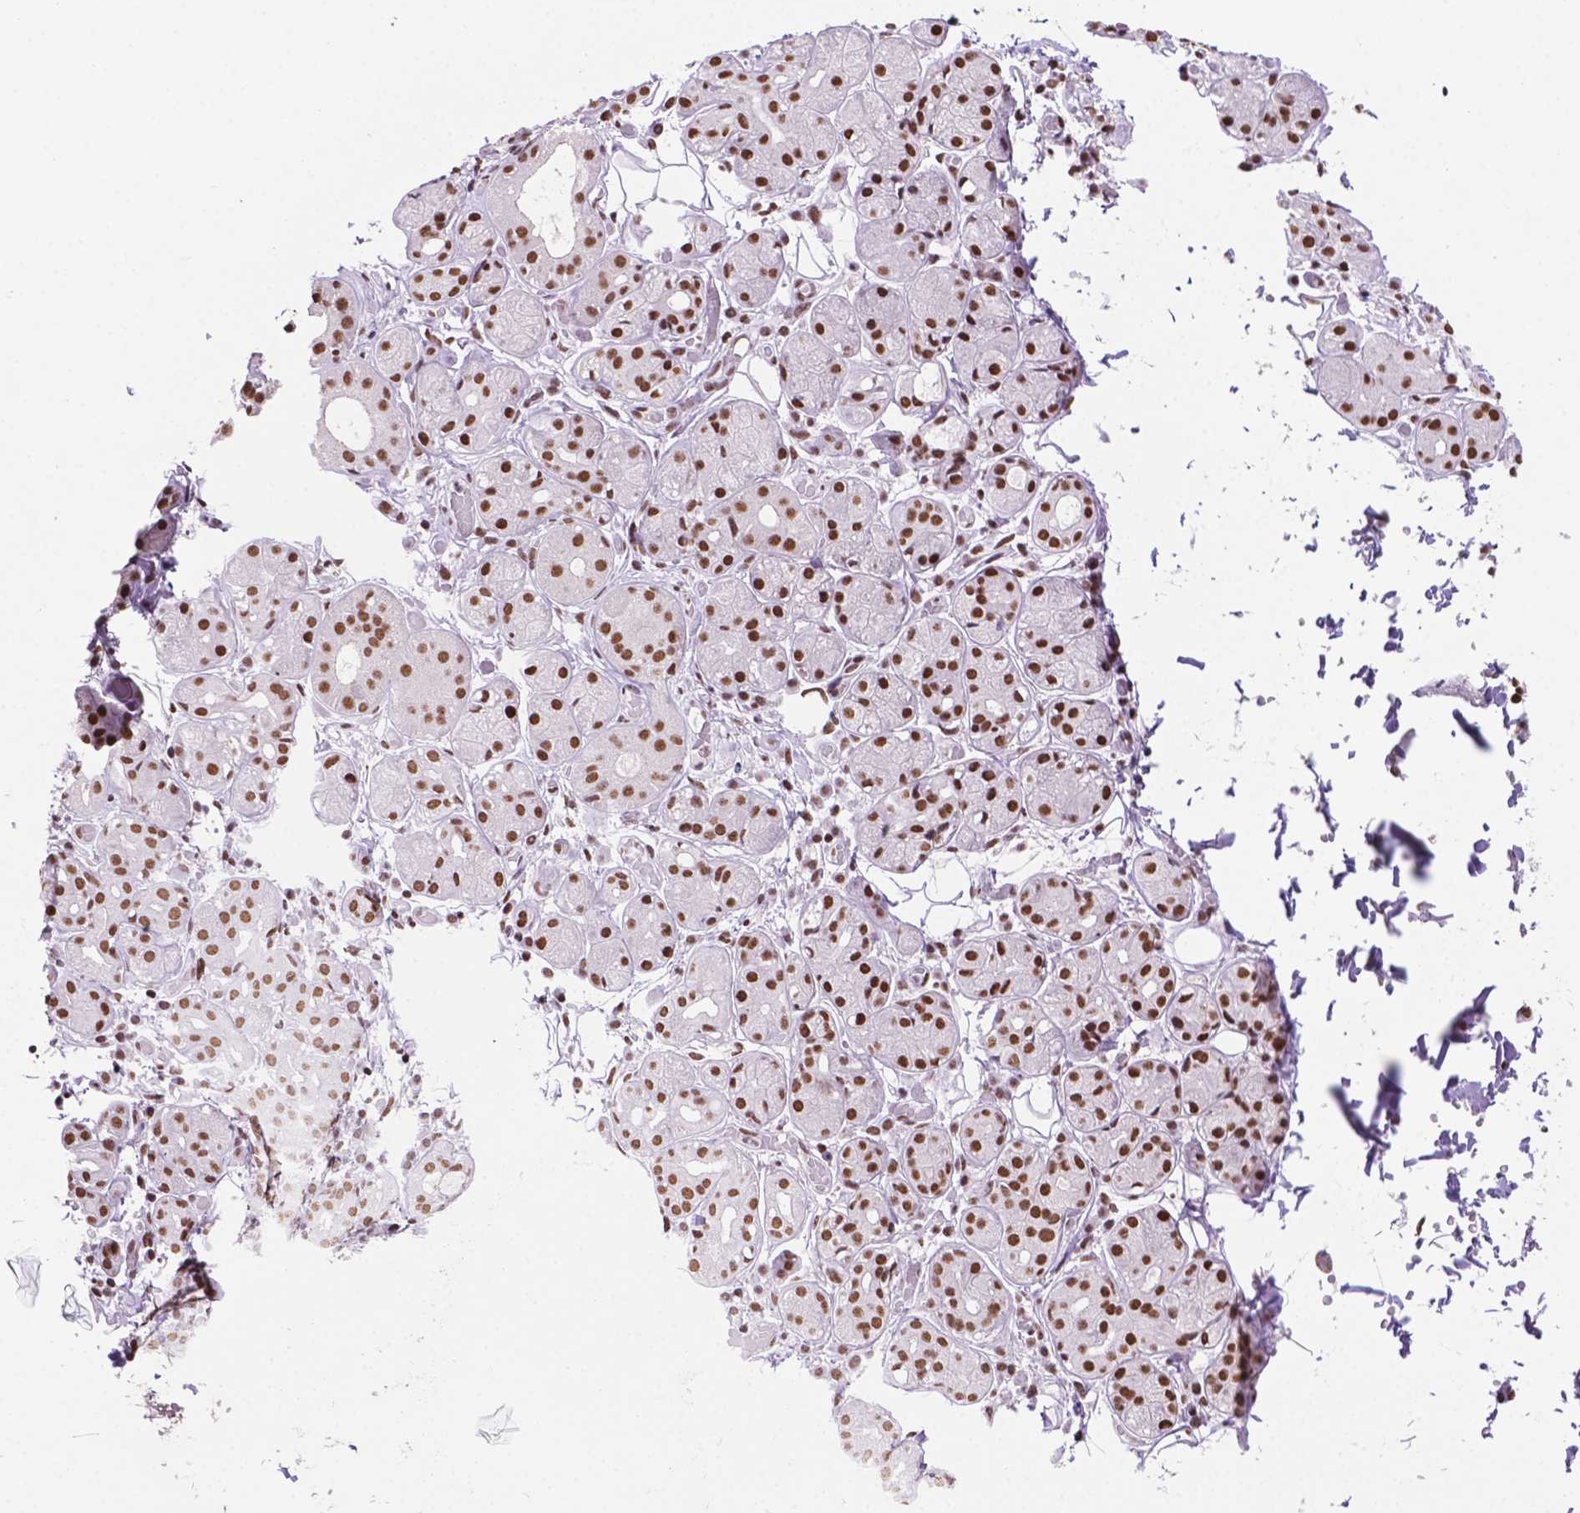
{"staining": {"intensity": "strong", "quantity": ">75%", "location": "nuclear"}, "tissue": "salivary gland", "cell_type": "Glandular cells", "image_type": "normal", "snomed": [{"axis": "morphology", "description": "Normal tissue, NOS"}, {"axis": "topography", "description": "Salivary gland"}, {"axis": "topography", "description": "Peripheral nerve tissue"}], "caption": "Salivary gland was stained to show a protein in brown. There is high levels of strong nuclear staining in approximately >75% of glandular cells. Using DAB (brown) and hematoxylin (blue) stains, captured at high magnification using brightfield microscopy.", "gene": "CCAR2", "patient": {"sex": "male", "age": 71}}